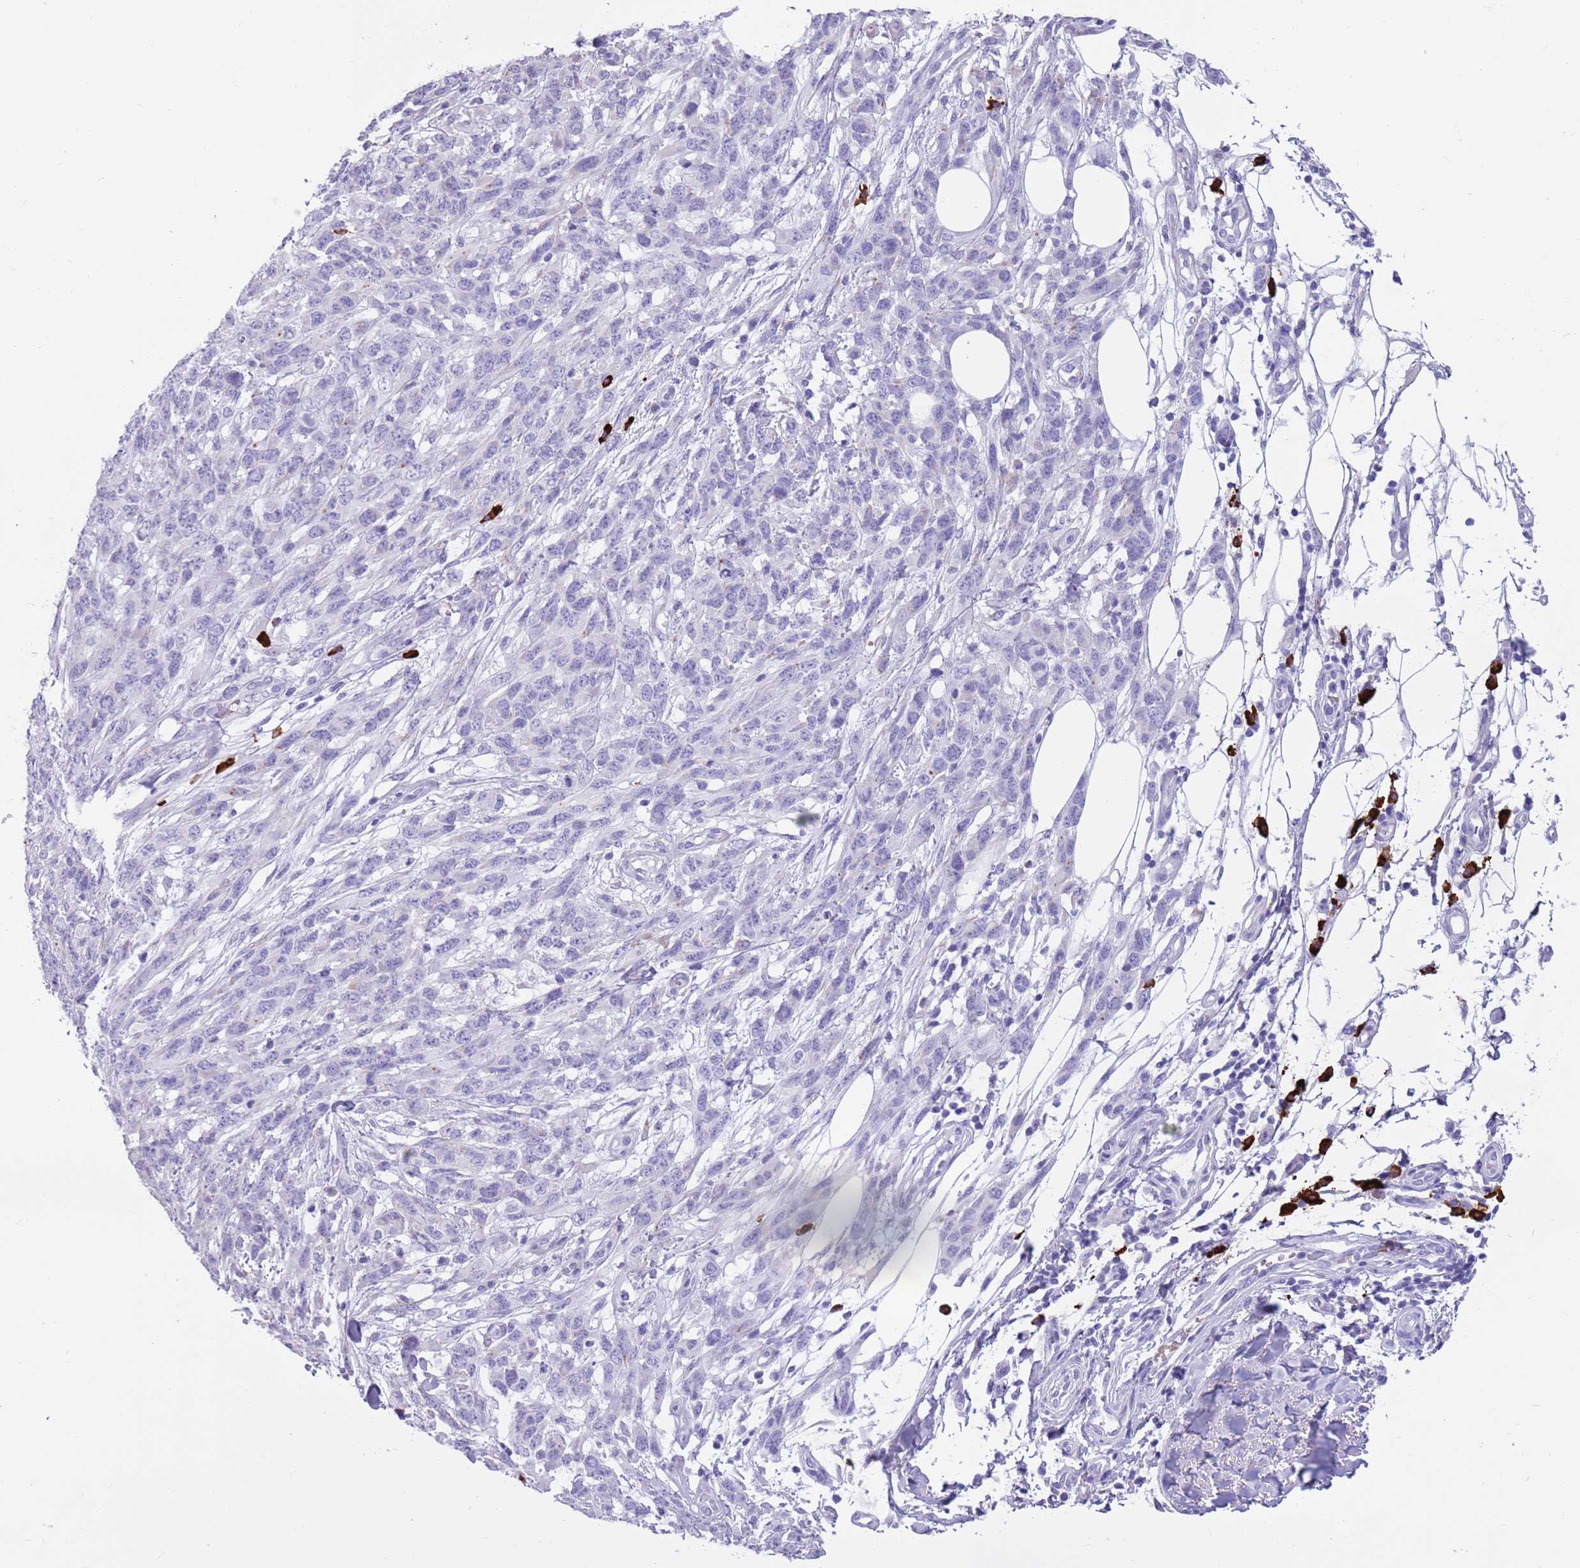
{"staining": {"intensity": "negative", "quantity": "none", "location": "none"}, "tissue": "melanoma", "cell_type": "Tumor cells", "image_type": "cancer", "snomed": [{"axis": "morphology", "description": "Normal morphology"}, {"axis": "morphology", "description": "Malignant melanoma, NOS"}, {"axis": "topography", "description": "Skin"}], "caption": "Protein analysis of melanoma shows no significant expression in tumor cells.", "gene": "LY6G5B", "patient": {"sex": "female", "age": 72}}